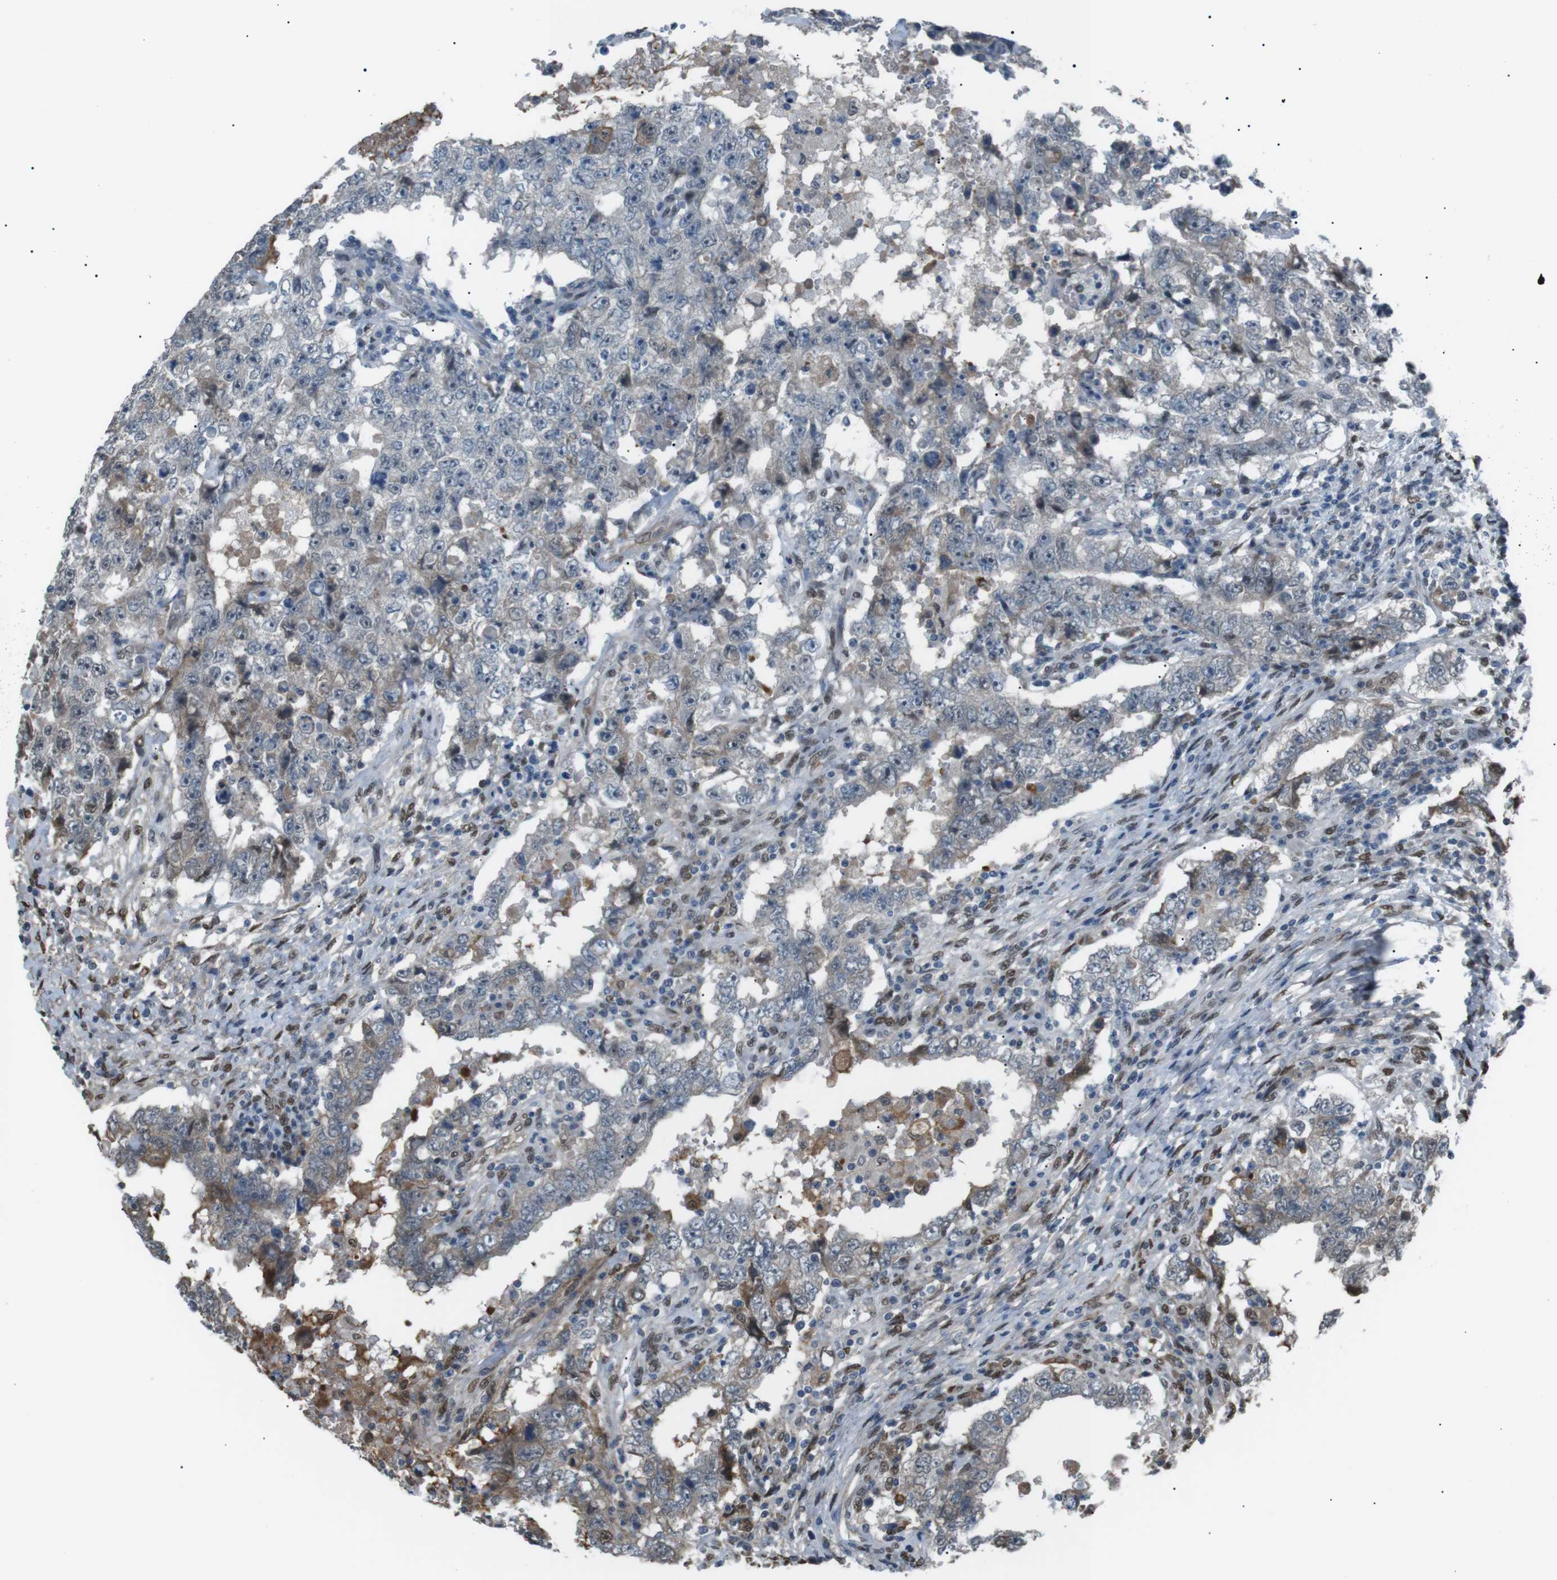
{"staining": {"intensity": "negative", "quantity": "none", "location": "none"}, "tissue": "testis cancer", "cell_type": "Tumor cells", "image_type": "cancer", "snomed": [{"axis": "morphology", "description": "Carcinoma, Embryonal, NOS"}, {"axis": "topography", "description": "Testis"}], "caption": "The image demonstrates no staining of tumor cells in testis cancer (embryonal carcinoma).", "gene": "SRPK2", "patient": {"sex": "male", "age": 26}}